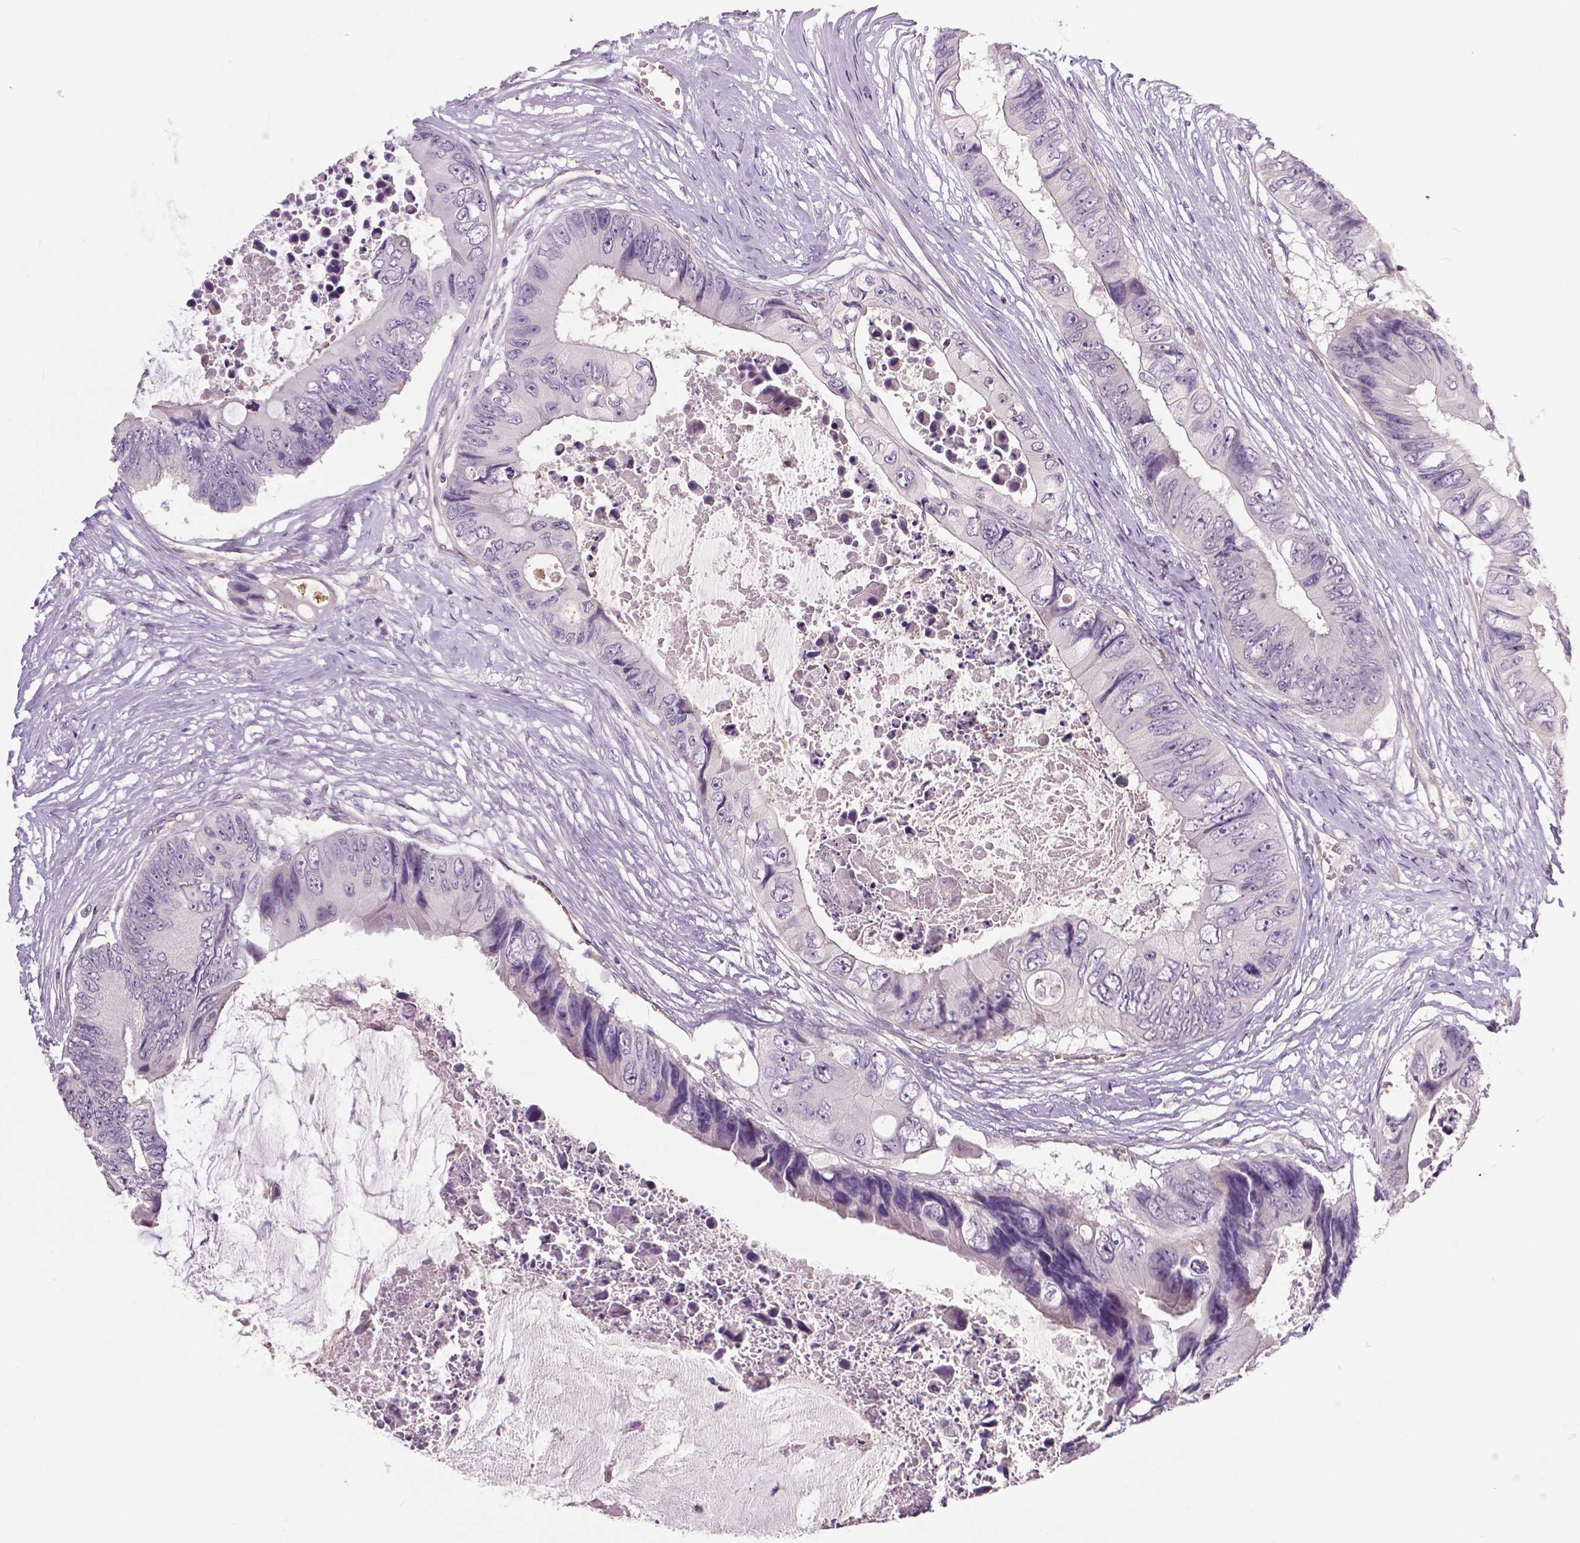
{"staining": {"intensity": "negative", "quantity": "none", "location": "none"}, "tissue": "colorectal cancer", "cell_type": "Tumor cells", "image_type": "cancer", "snomed": [{"axis": "morphology", "description": "Adenocarcinoma, NOS"}, {"axis": "topography", "description": "Rectum"}], "caption": "The histopathology image reveals no staining of tumor cells in colorectal cancer.", "gene": "FLT1", "patient": {"sex": "male", "age": 63}}